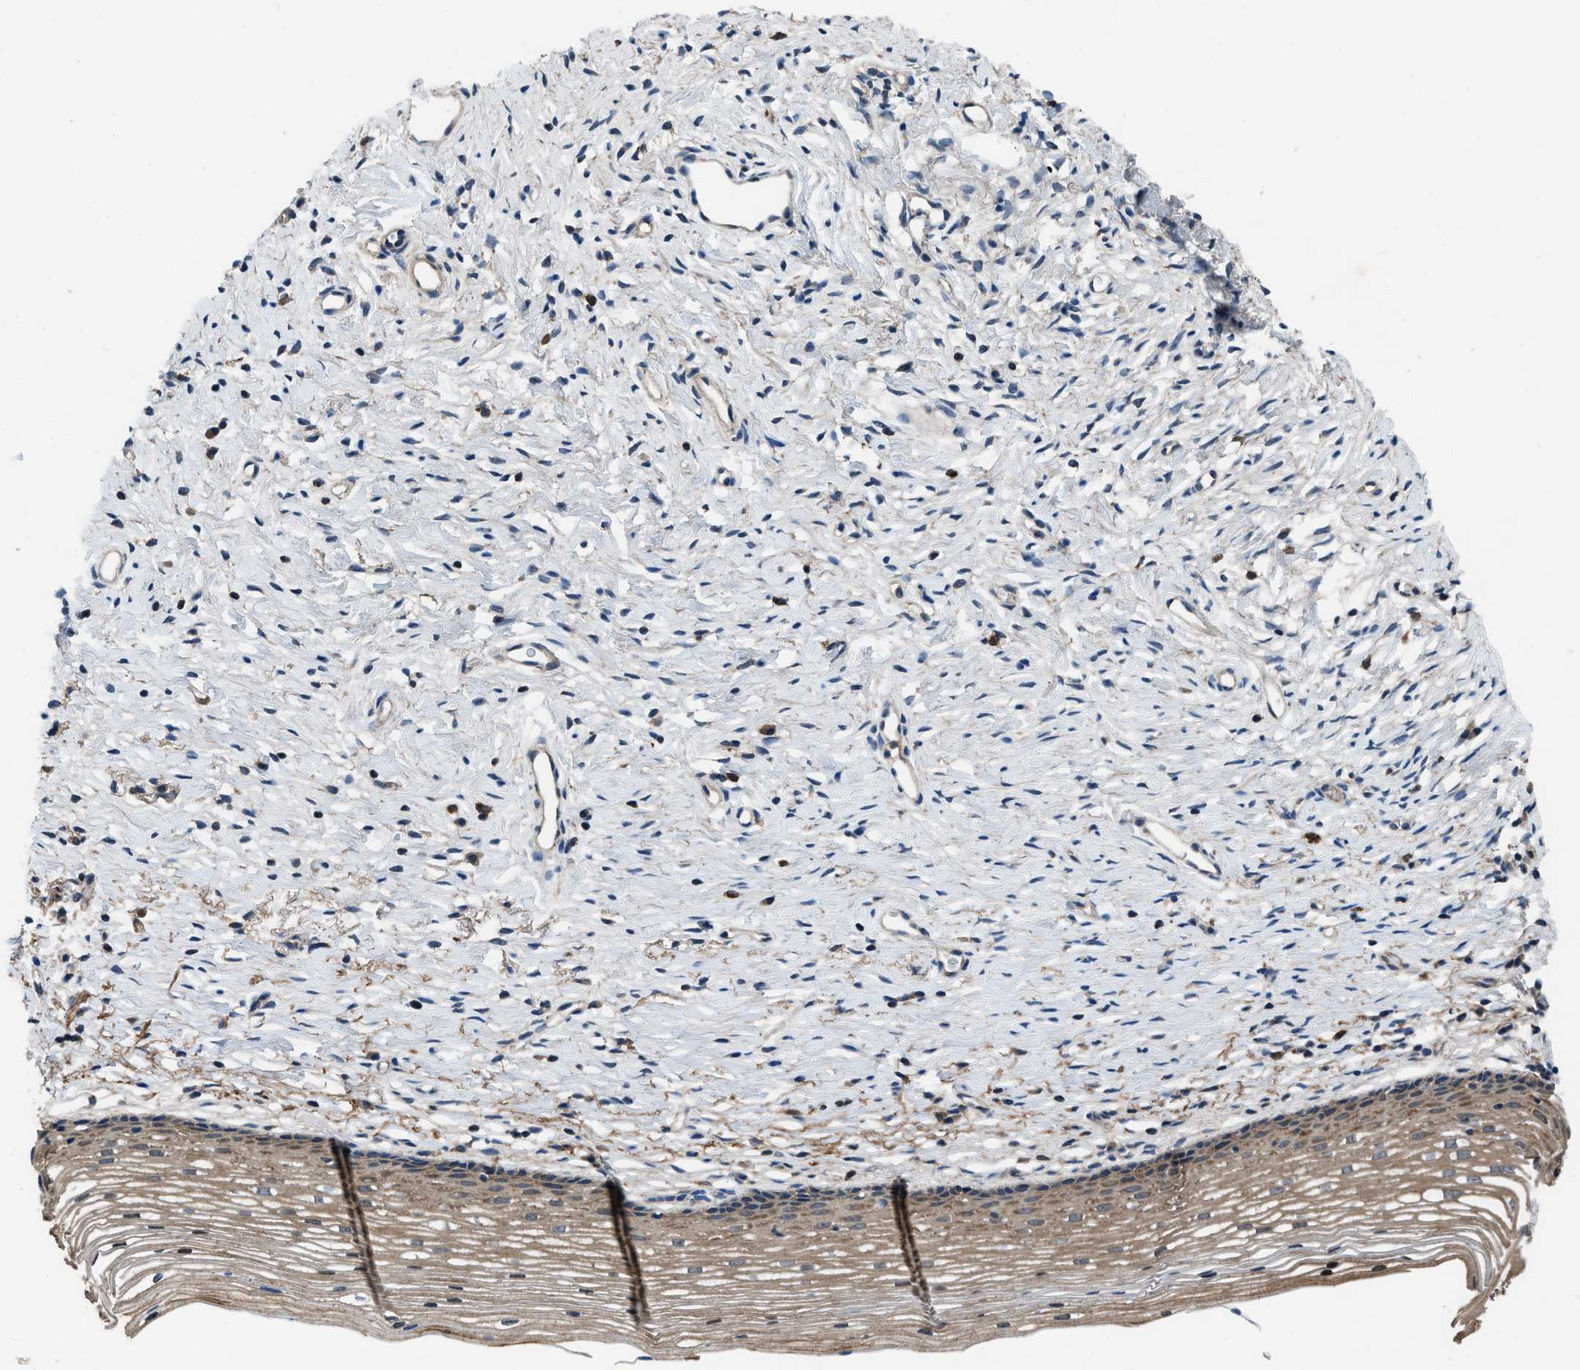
{"staining": {"intensity": "moderate", "quantity": ">75%", "location": "cytoplasmic/membranous"}, "tissue": "cervix", "cell_type": "Glandular cells", "image_type": "normal", "snomed": [{"axis": "morphology", "description": "Normal tissue, NOS"}, {"axis": "topography", "description": "Cervix"}], "caption": "Immunohistochemistry (IHC) micrograph of normal cervix stained for a protein (brown), which shows medium levels of moderate cytoplasmic/membranous expression in about >75% of glandular cells.", "gene": "USP25", "patient": {"sex": "female", "age": 77}}